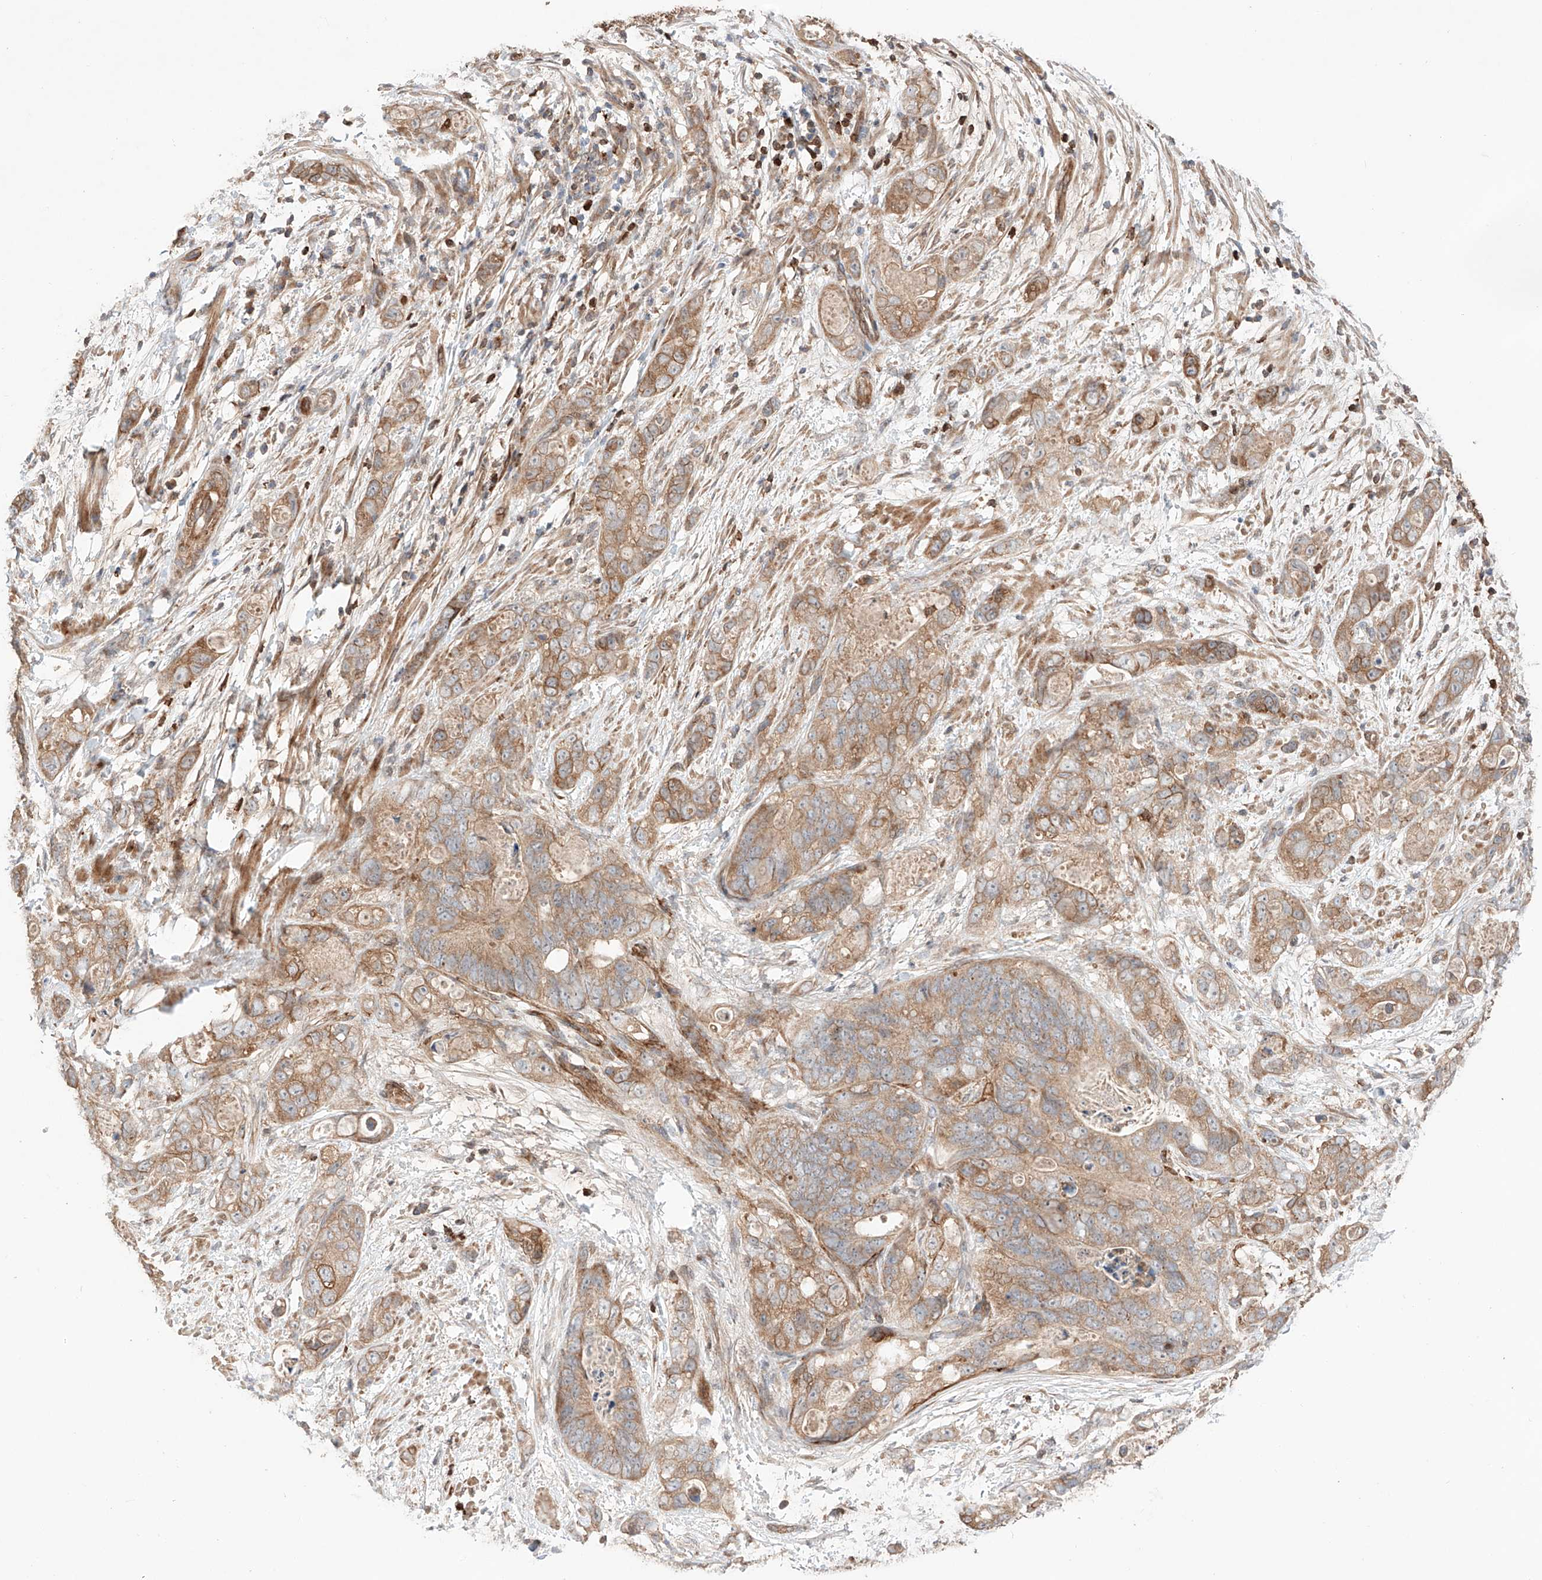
{"staining": {"intensity": "moderate", "quantity": ">75%", "location": "cytoplasmic/membranous"}, "tissue": "stomach cancer", "cell_type": "Tumor cells", "image_type": "cancer", "snomed": [{"axis": "morphology", "description": "Normal tissue, NOS"}, {"axis": "morphology", "description": "Adenocarcinoma, NOS"}, {"axis": "topography", "description": "Stomach"}], "caption": "Human stomach adenocarcinoma stained with a brown dye displays moderate cytoplasmic/membranous positive positivity in about >75% of tumor cells.", "gene": "IGSF22", "patient": {"sex": "female", "age": 89}}